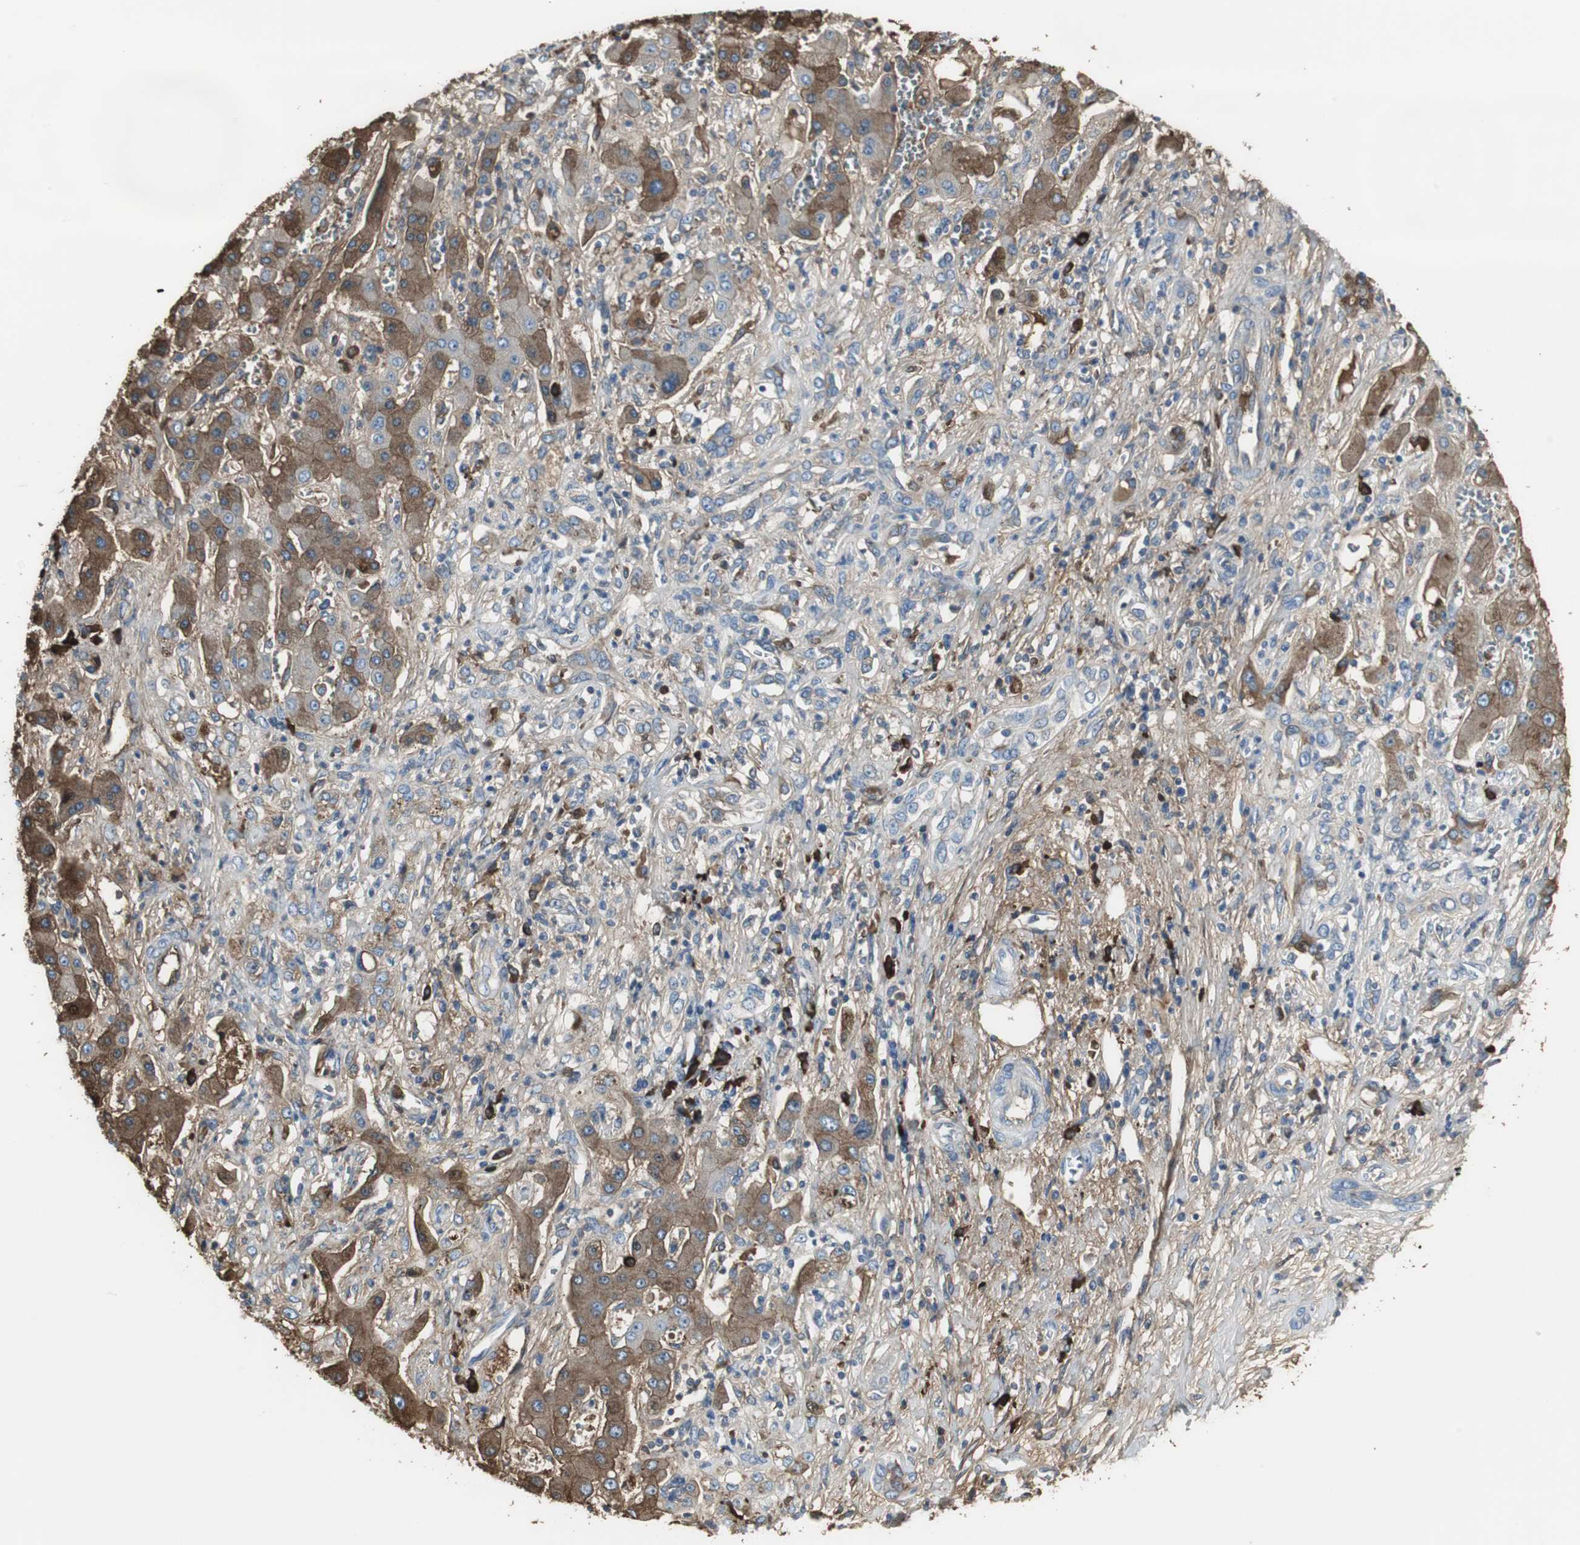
{"staining": {"intensity": "moderate", "quantity": "25%-75%", "location": "cytoplasmic/membranous"}, "tissue": "liver cancer", "cell_type": "Tumor cells", "image_type": "cancer", "snomed": [{"axis": "morphology", "description": "Cholangiocarcinoma"}, {"axis": "topography", "description": "Liver"}], "caption": "The photomicrograph demonstrates a brown stain indicating the presence of a protein in the cytoplasmic/membranous of tumor cells in liver cancer.", "gene": "IGHA1", "patient": {"sex": "male", "age": 50}}